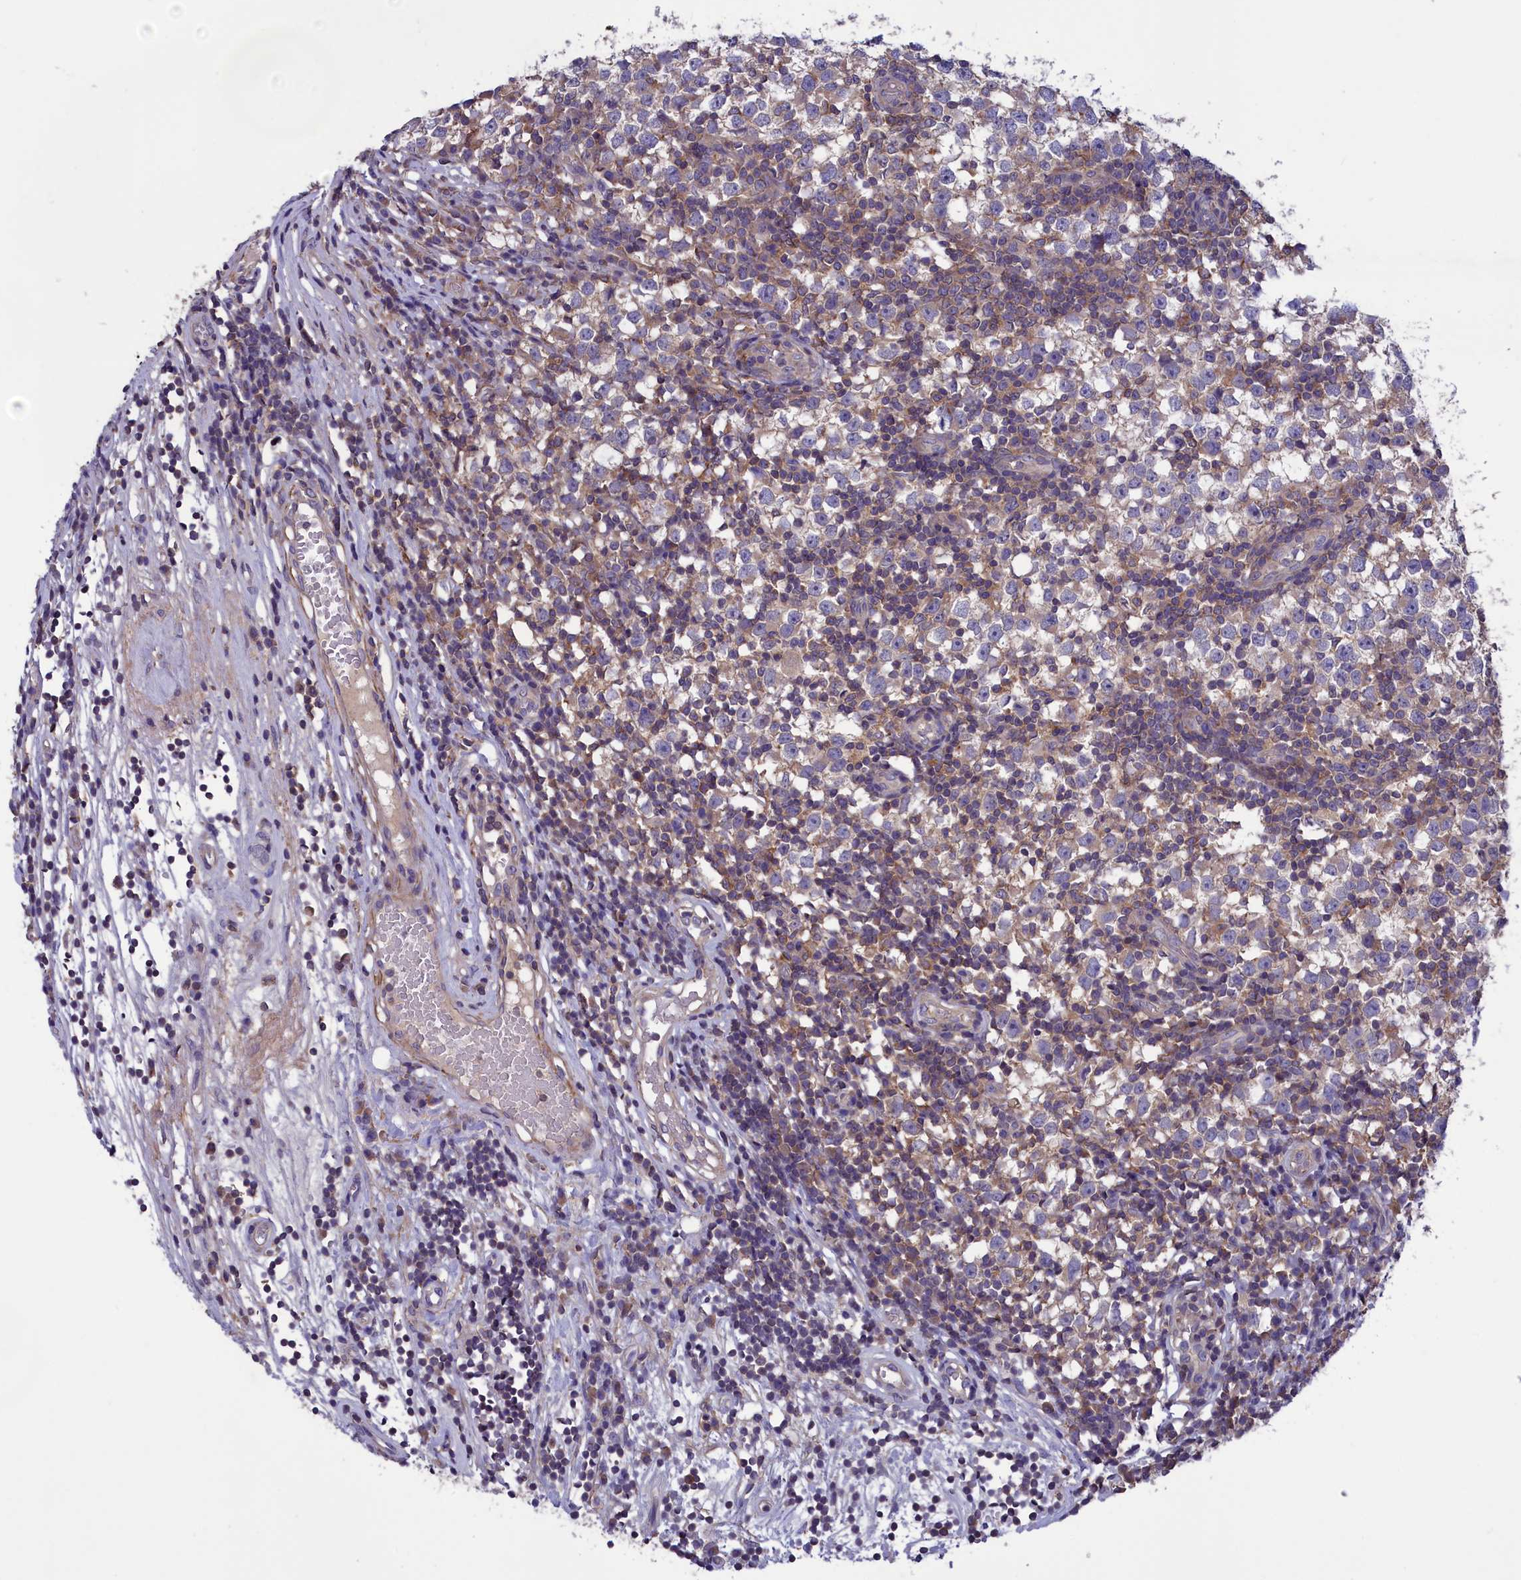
{"staining": {"intensity": "weak", "quantity": "25%-75%", "location": "cytoplasmic/membranous"}, "tissue": "testis cancer", "cell_type": "Tumor cells", "image_type": "cancer", "snomed": [{"axis": "morphology", "description": "Seminoma, NOS"}, {"axis": "topography", "description": "Testis"}], "caption": "An immunohistochemistry photomicrograph of neoplastic tissue is shown. Protein staining in brown shows weak cytoplasmic/membranous positivity in testis cancer within tumor cells. (DAB IHC, brown staining for protein, blue staining for nuclei).", "gene": "AMDHD2", "patient": {"sex": "male", "age": 65}}